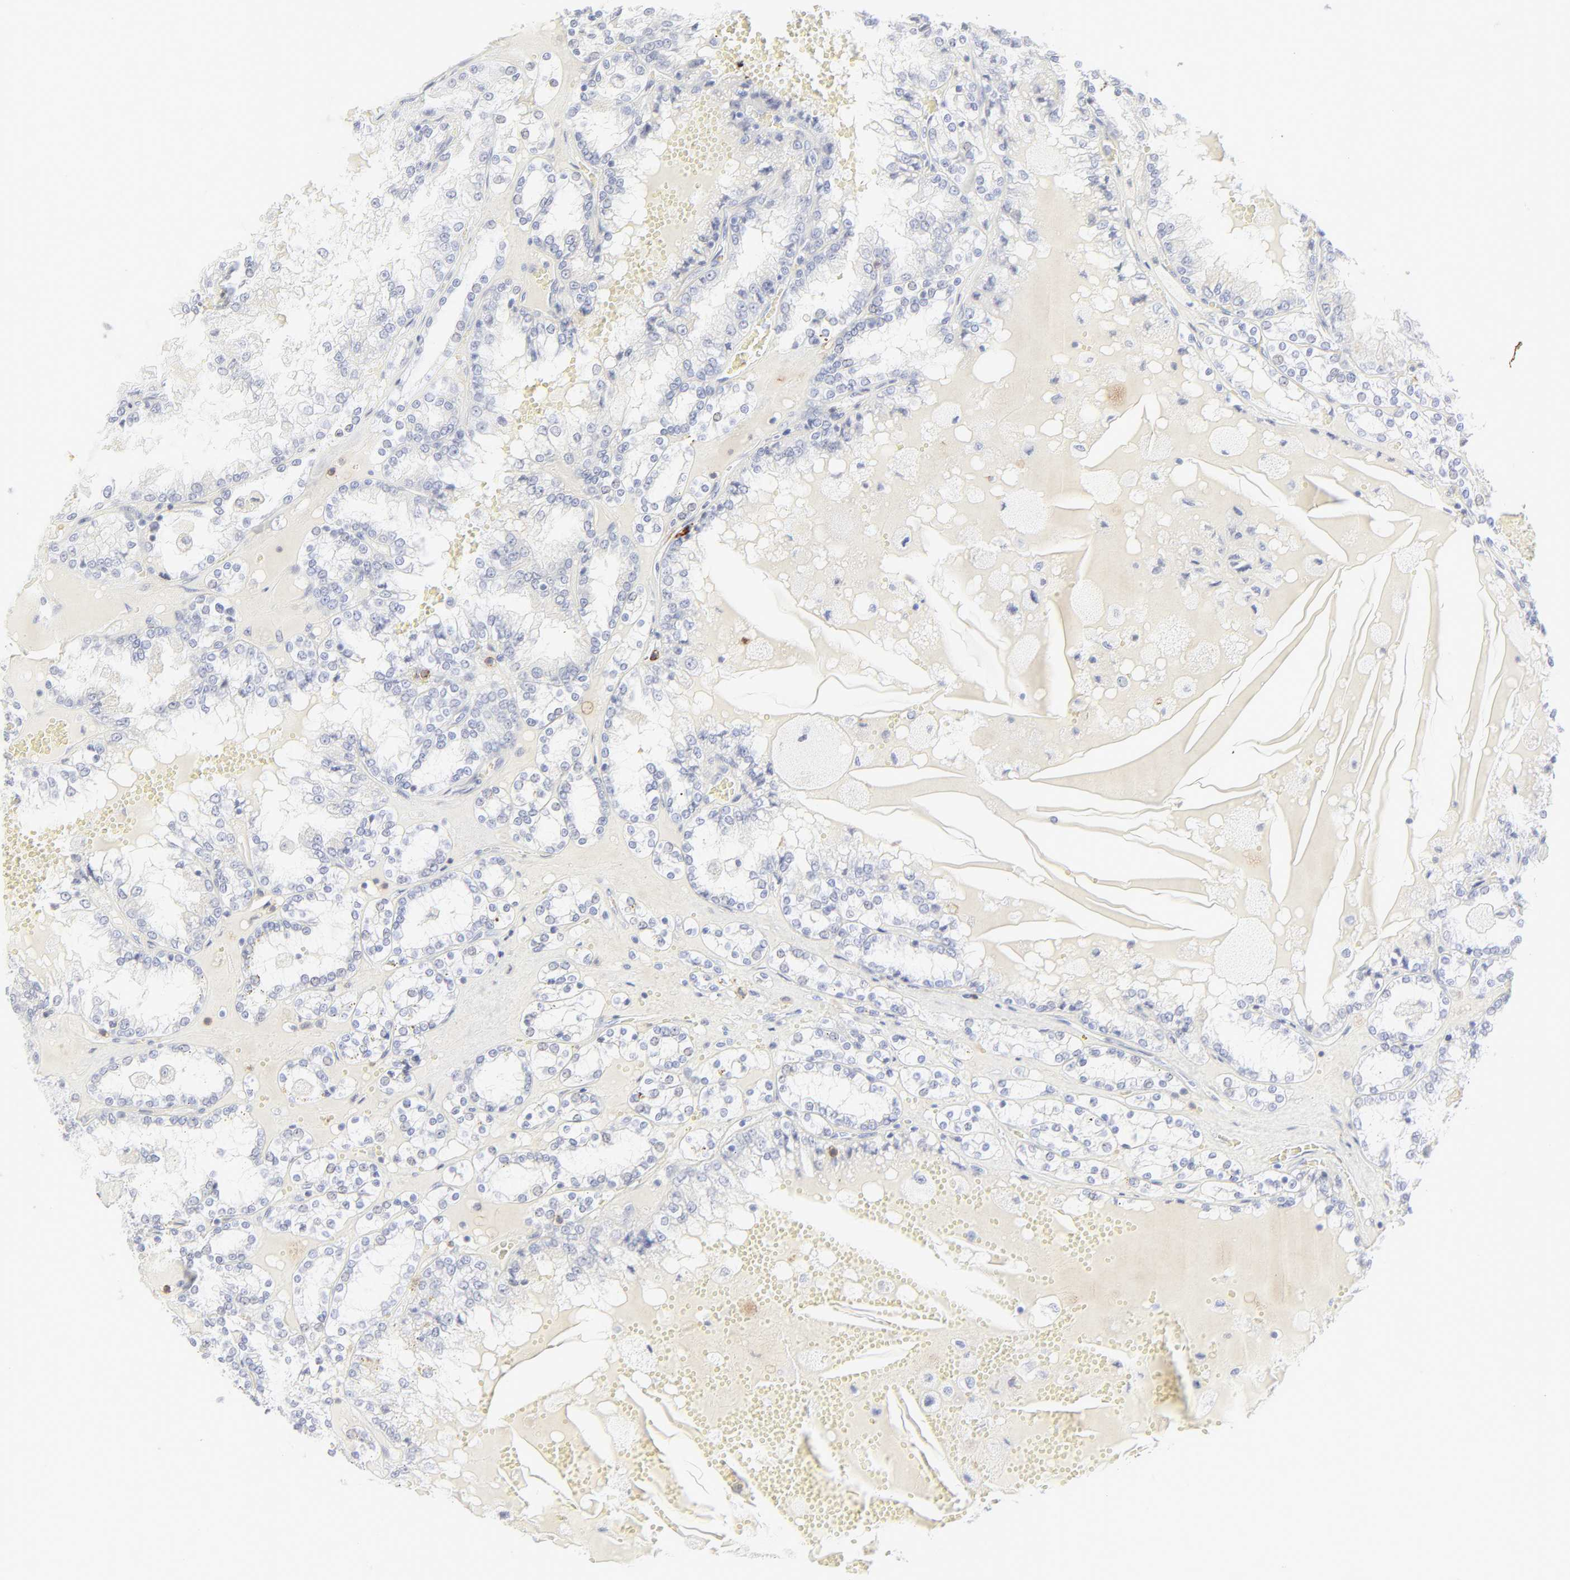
{"staining": {"intensity": "negative", "quantity": "none", "location": "none"}, "tissue": "renal cancer", "cell_type": "Tumor cells", "image_type": "cancer", "snomed": [{"axis": "morphology", "description": "Adenocarcinoma, NOS"}, {"axis": "topography", "description": "Kidney"}], "caption": "DAB (3,3'-diaminobenzidine) immunohistochemical staining of human renal cancer (adenocarcinoma) exhibits no significant positivity in tumor cells.", "gene": "CCR7", "patient": {"sex": "female", "age": 56}}